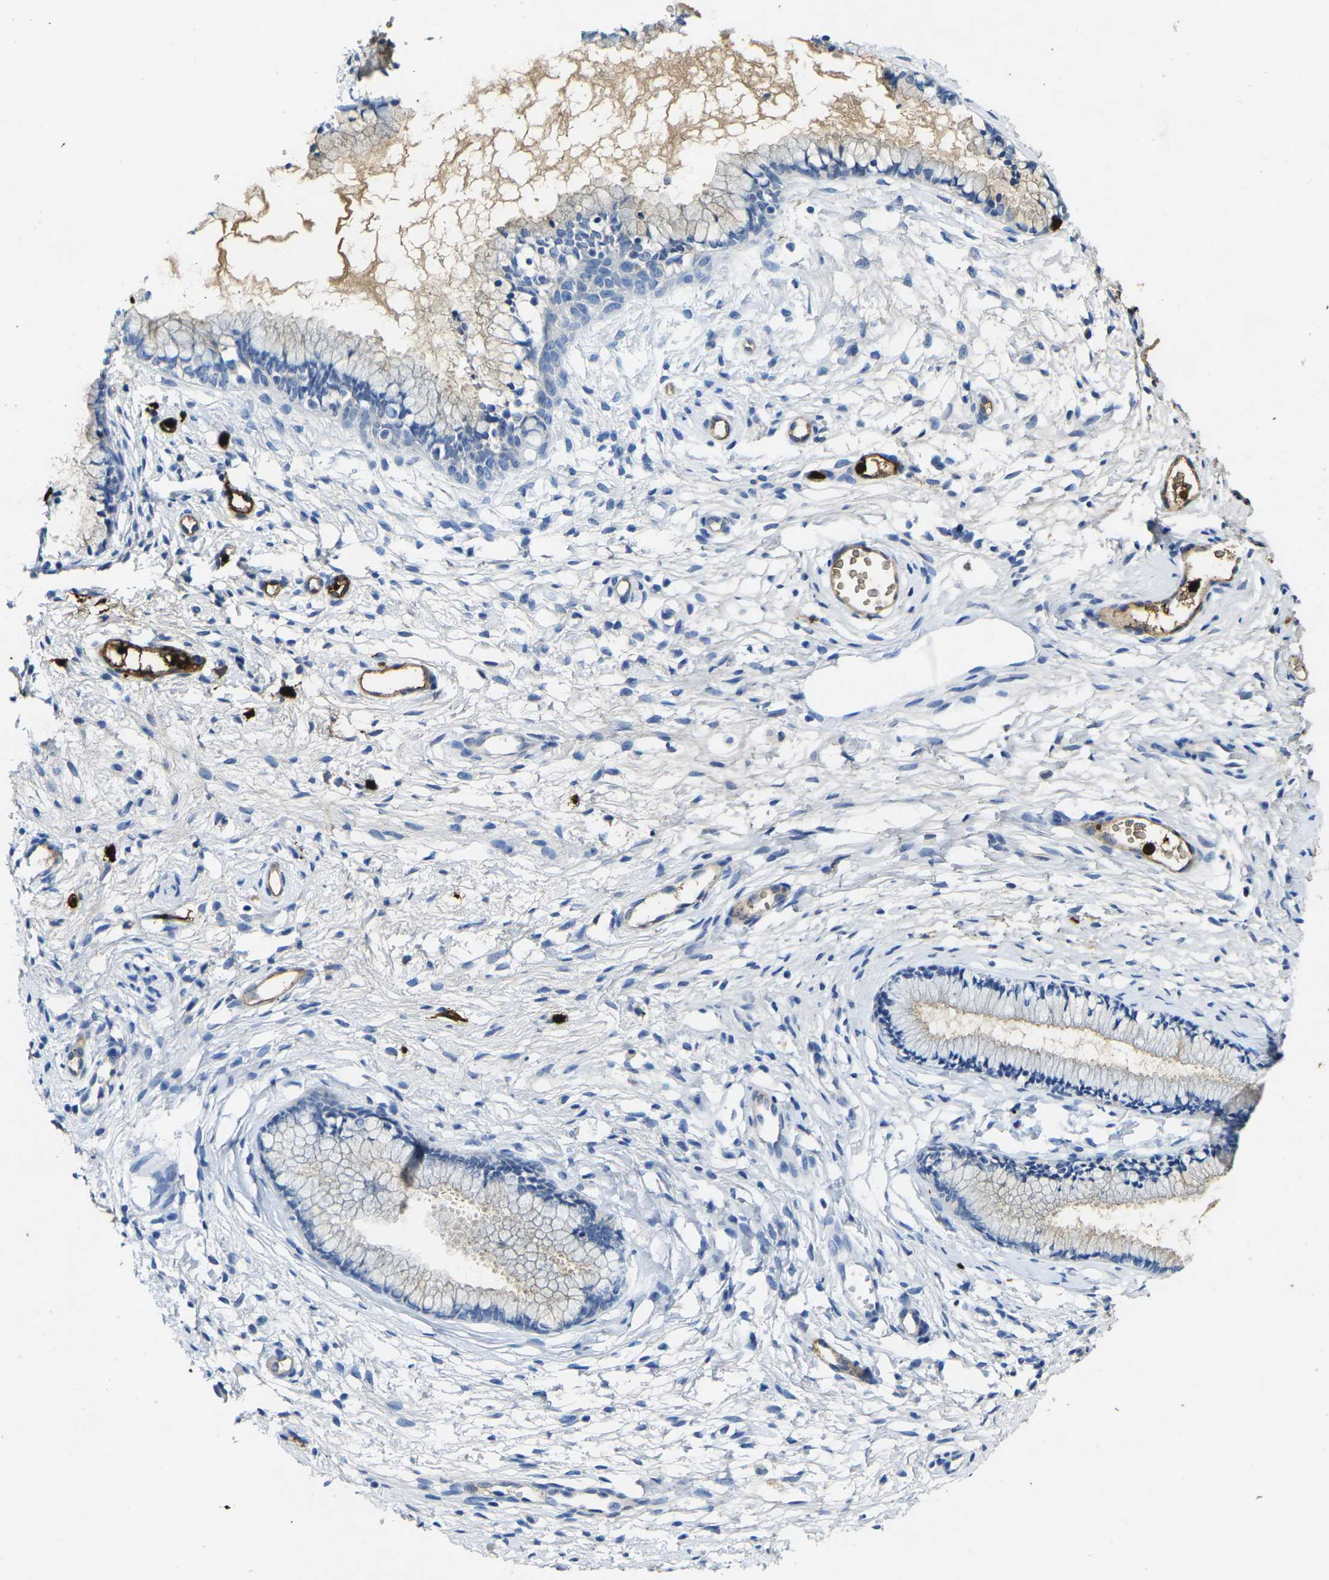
{"staining": {"intensity": "negative", "quantity": "none", "location": "none"}, "tissue": "cervix", "cell_type": "Glandular cells", "image_type": "normal", "snomed": [{"axis": "morphology", "description": "Normal tissue, NOS"}, {"axis": "topography", "description": "Cervix"}], "caption": "Immunohistochemistry histopathology image of unremarkable cervix: cervix stained with DAB (3,3'-diaminobenzidine) demonstrates no significant protein staining in glandular cells.", "gene": "S100A9", "patient": {"sex": "female", "age": 65}}